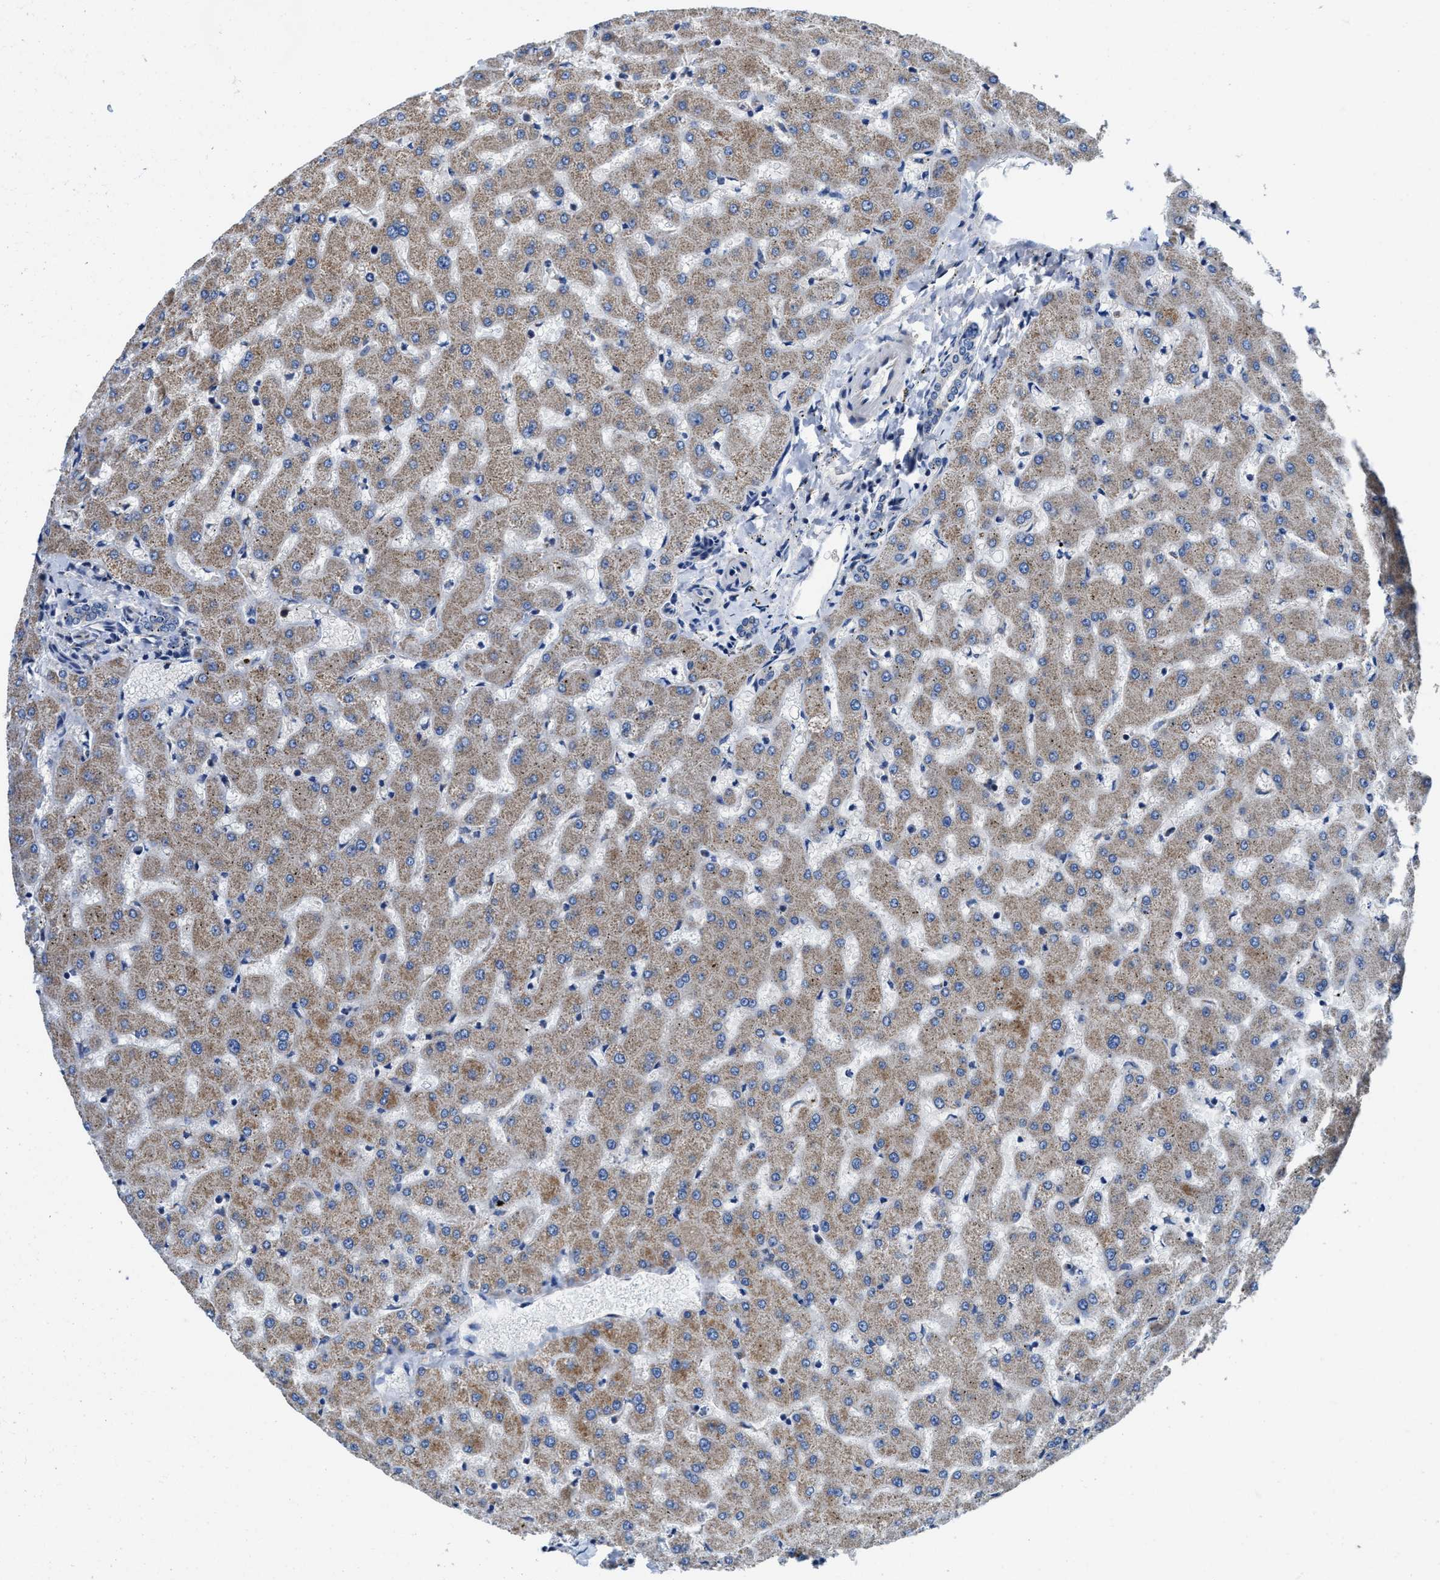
{"staining": {"intensity": "weak", "quantity": "<25%", "location": "cytoplasmic/membranous"}, "tissue": "liver", "cell_type": "Cholangiocytes", "image_type": "normal", "snomed": [{"axis": "morphology", "description": "Normal tissue, NOS"}, {"axis": "topography", "description": "Liver"}], "caption": "IHC of benign liver shows no positivity in cholangiocytes.", "gene": "TMEM30A", "patient": {"sex": "female", "age": 63}}